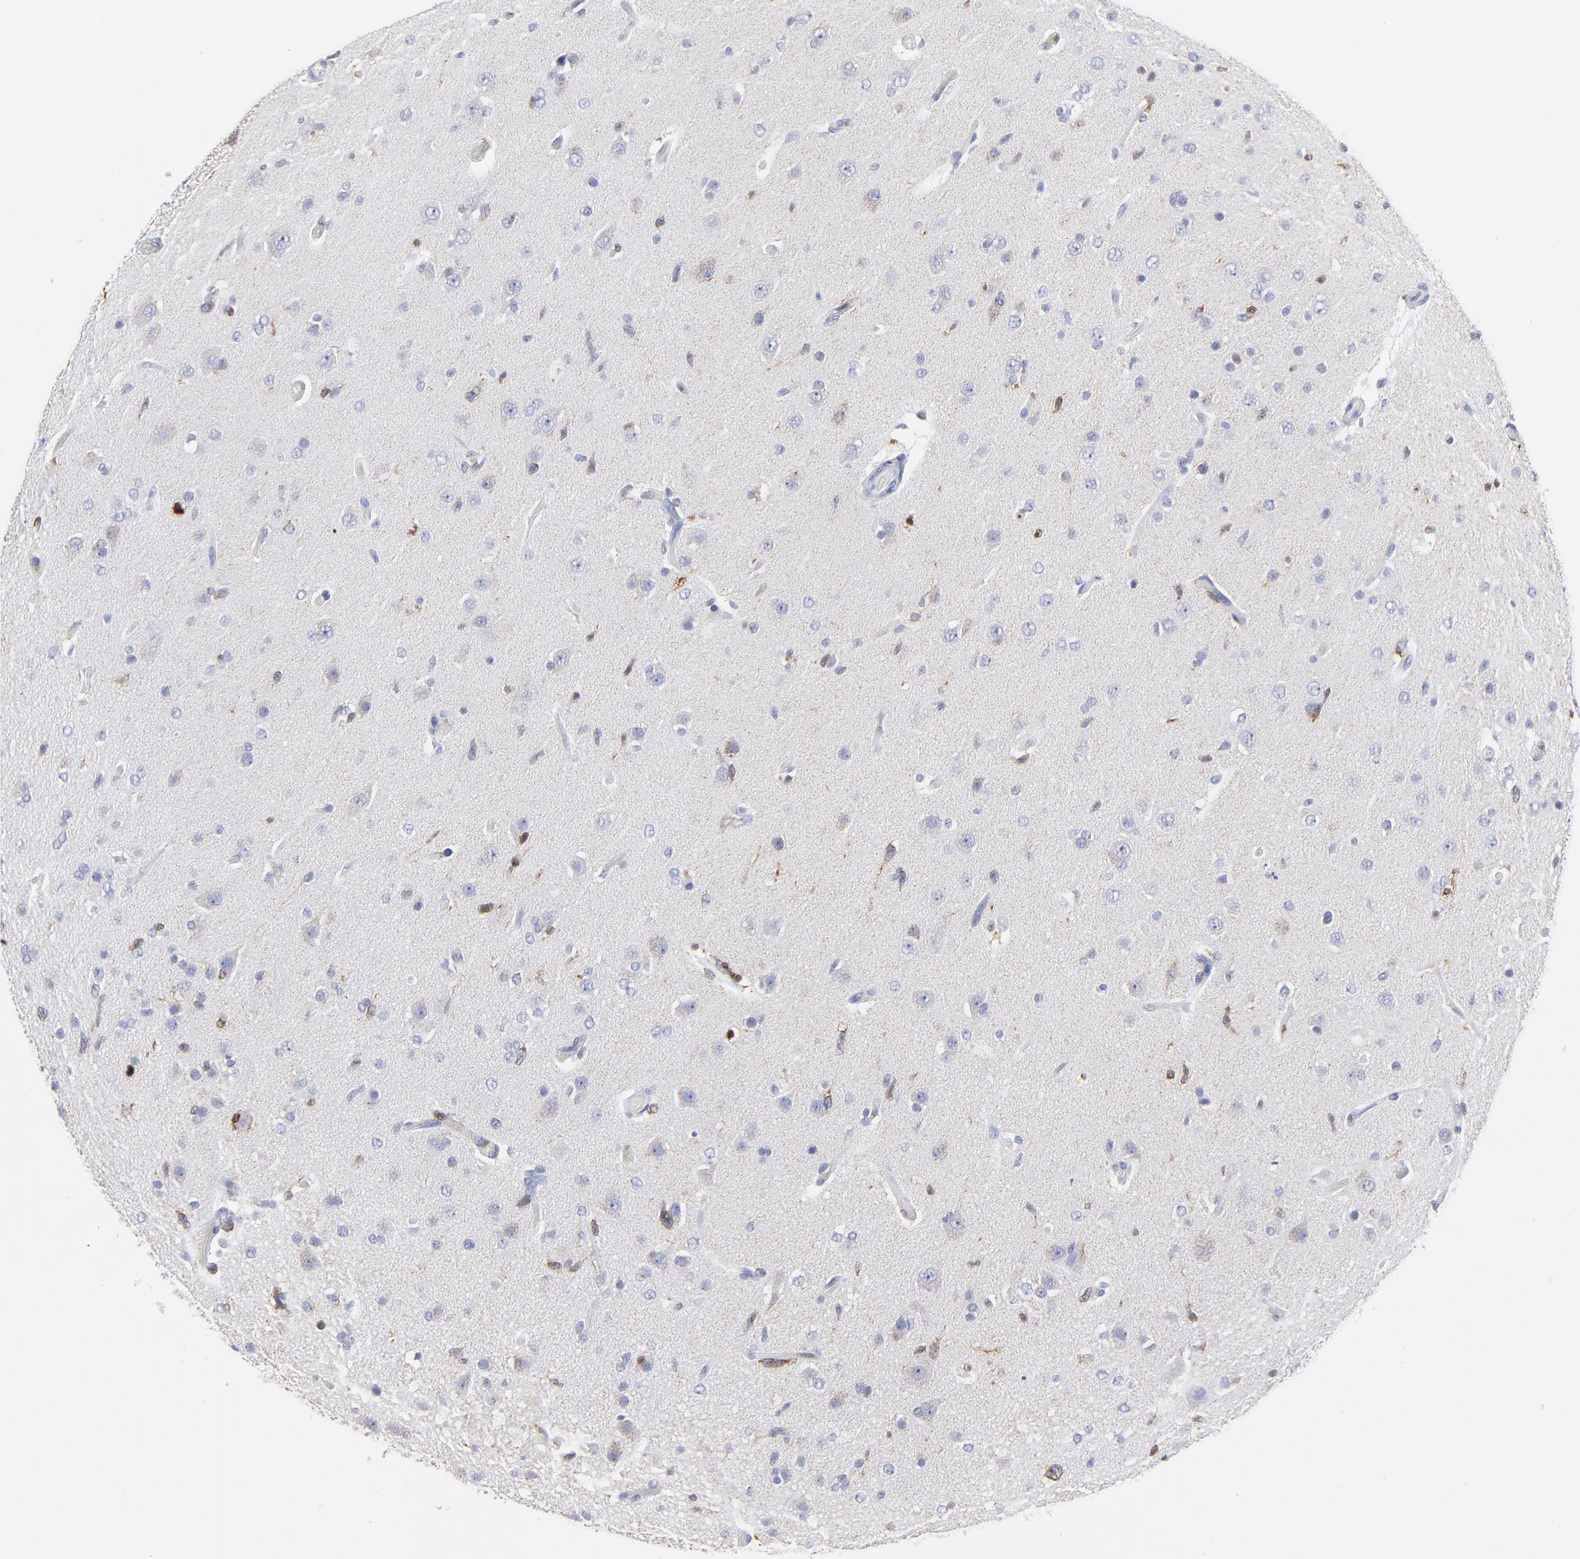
{"staining": {"intensity": "strong", "quantity": "<25%", "location": "cytoplasmic/membranous,nuclear"}, "tissue": "glioma", "cell_type": "Tumor cells", "image_type": "cancer", "snomed": [{"axis": "morphology", "description": "Glioma, malignant, High grade"}, {"axis": "topography", "description": "Brain"}], "caption": "About <25% of tumor cells in glioma demonstrate strong cytoplasmic/membranous and nuclear protein positivity as visualized by brown immunohistochemical staining.", "gene": "NCAPH", "patient": {"sex": "male", "age": 33}}